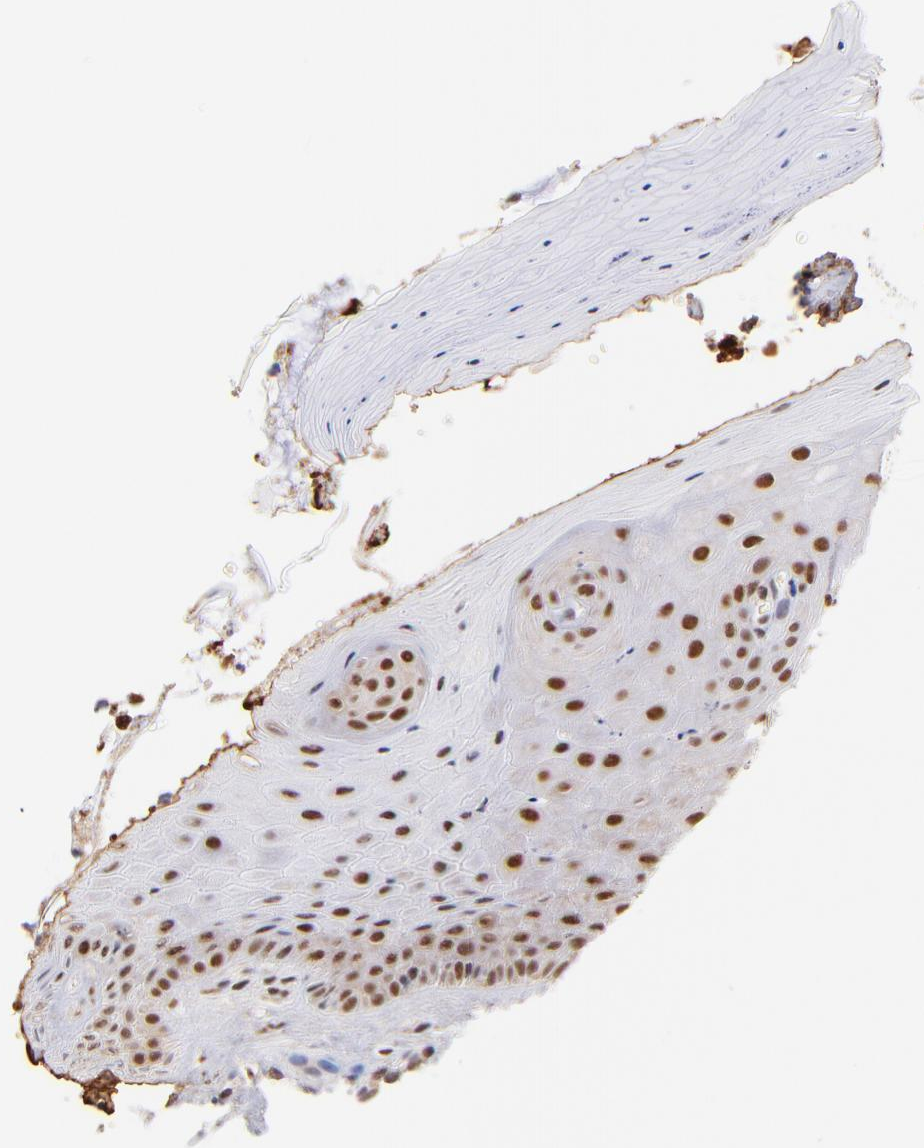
{"staining": {"intensity": "moderate", "quantity": ">75%", "location": "nuclear"}, "tissue": "cervix", "cell_type": "Glandular cells", "image_type": "normal", "snomed": [{"axis": "morphology", "description": "Normal tissue, NOS"}, {"axis": "topography", "description": "Cervix"}], "caption": "Moderate nuclear staining for a protein is appreciated in approximately >75% of glandular cells of unremarkable cervix using immunohistochemistry.", "gene": "MIDEAS", "patient": {"sex": "female", "age": 55}}